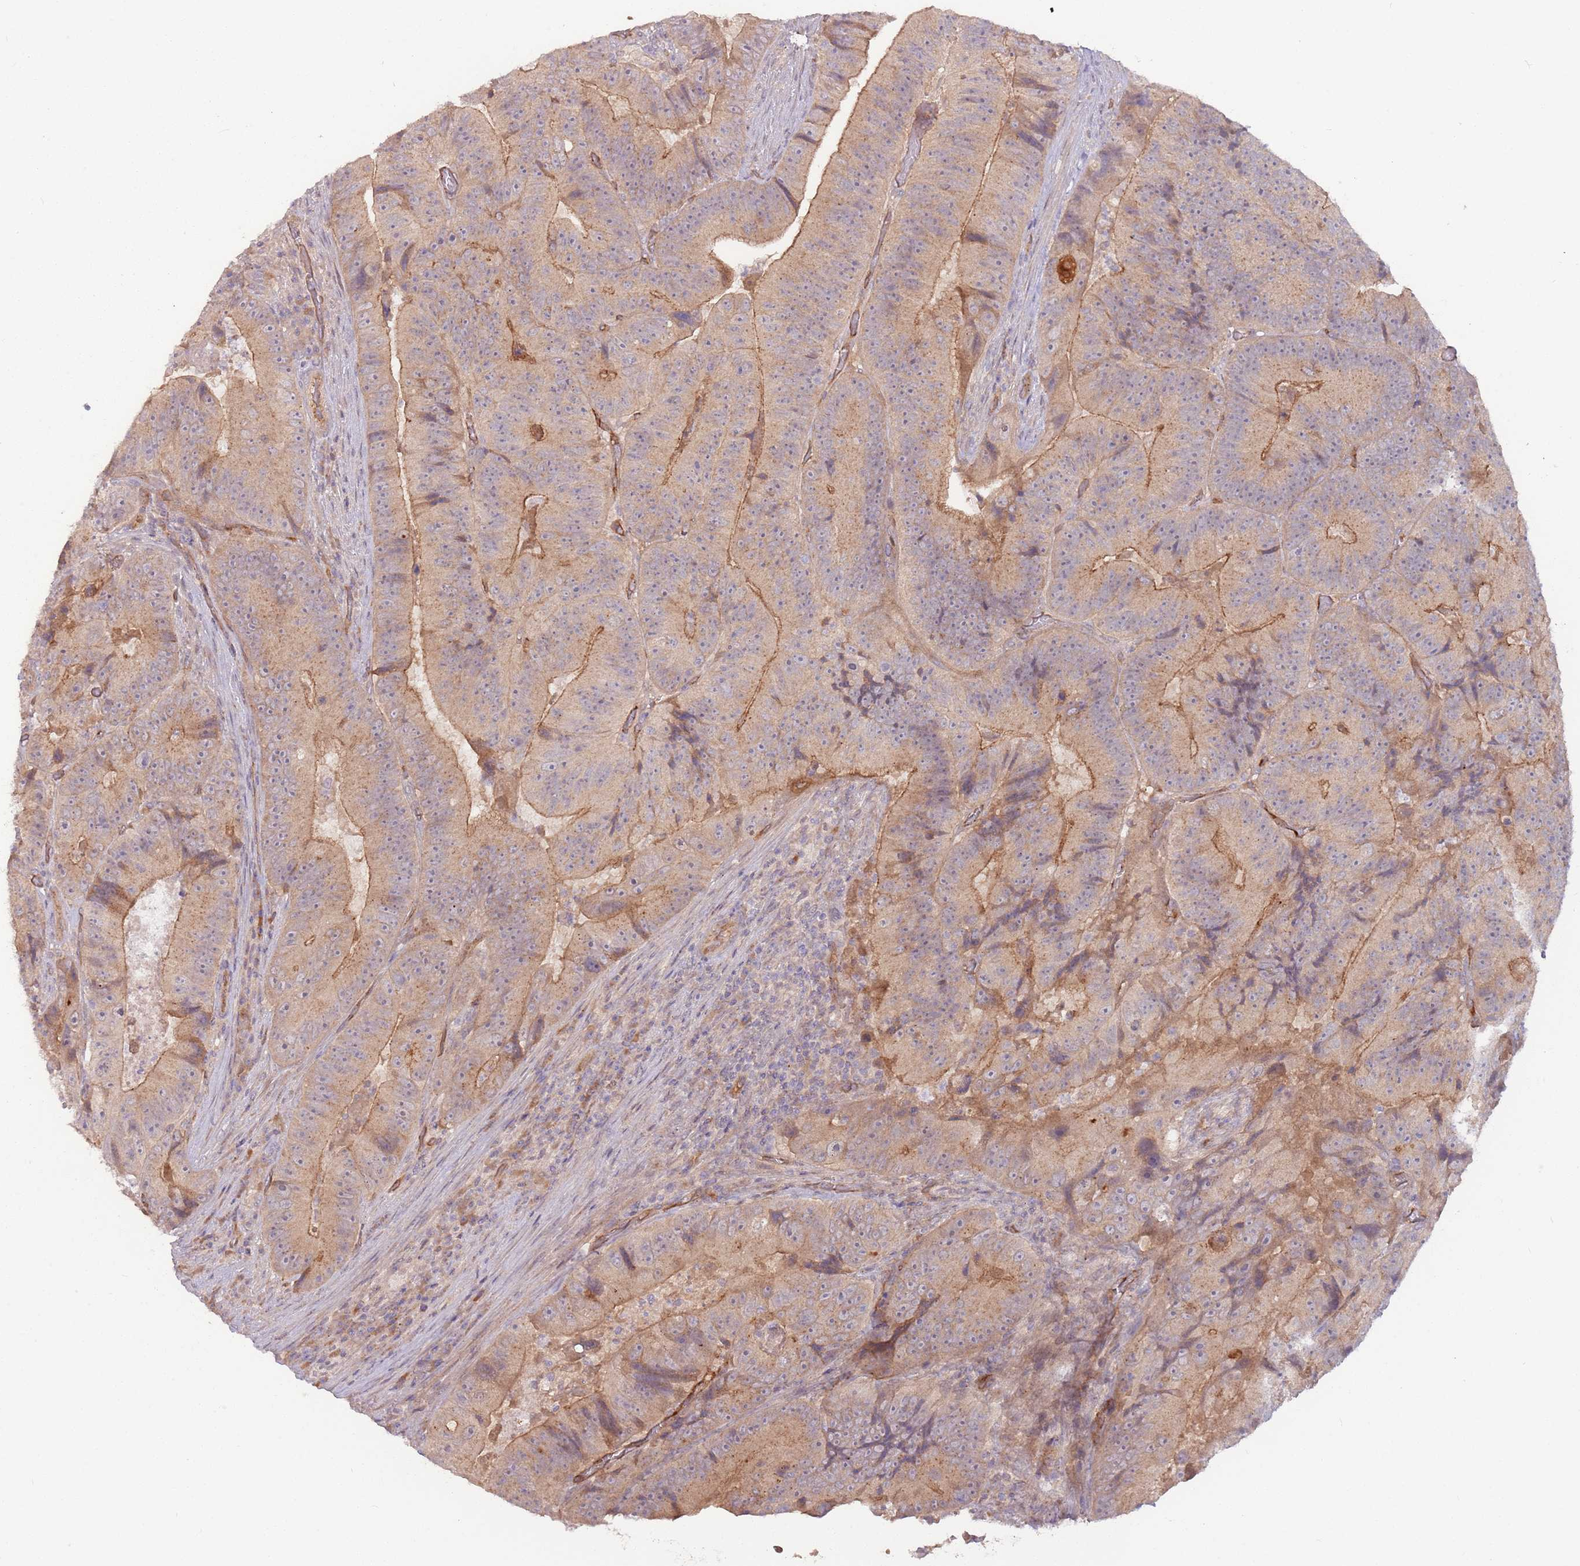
{"staining": {"intensity": "moderate", "quantity": ">75%", "location": "cytoplasmic/membranous"}, "tissue": "colorectal cancer", "cell_type": "Tumor cells", "image_type": "cancer", "snomed": [{"axis": "morphology", "description": "Adenocarcinoma, NOS"}, {"axis": "topography", "description": "Colon"}], "caption": "High-power microscopy captured an immunohistochemistry (IHC) histopathology image of colorectal adenocarcinoma, revealing moderate cytoplasmic/membranous positivity in about >75% of tumor cells.", "gene": "SAV1", "patient": {"sex": "female", "age": 86}}